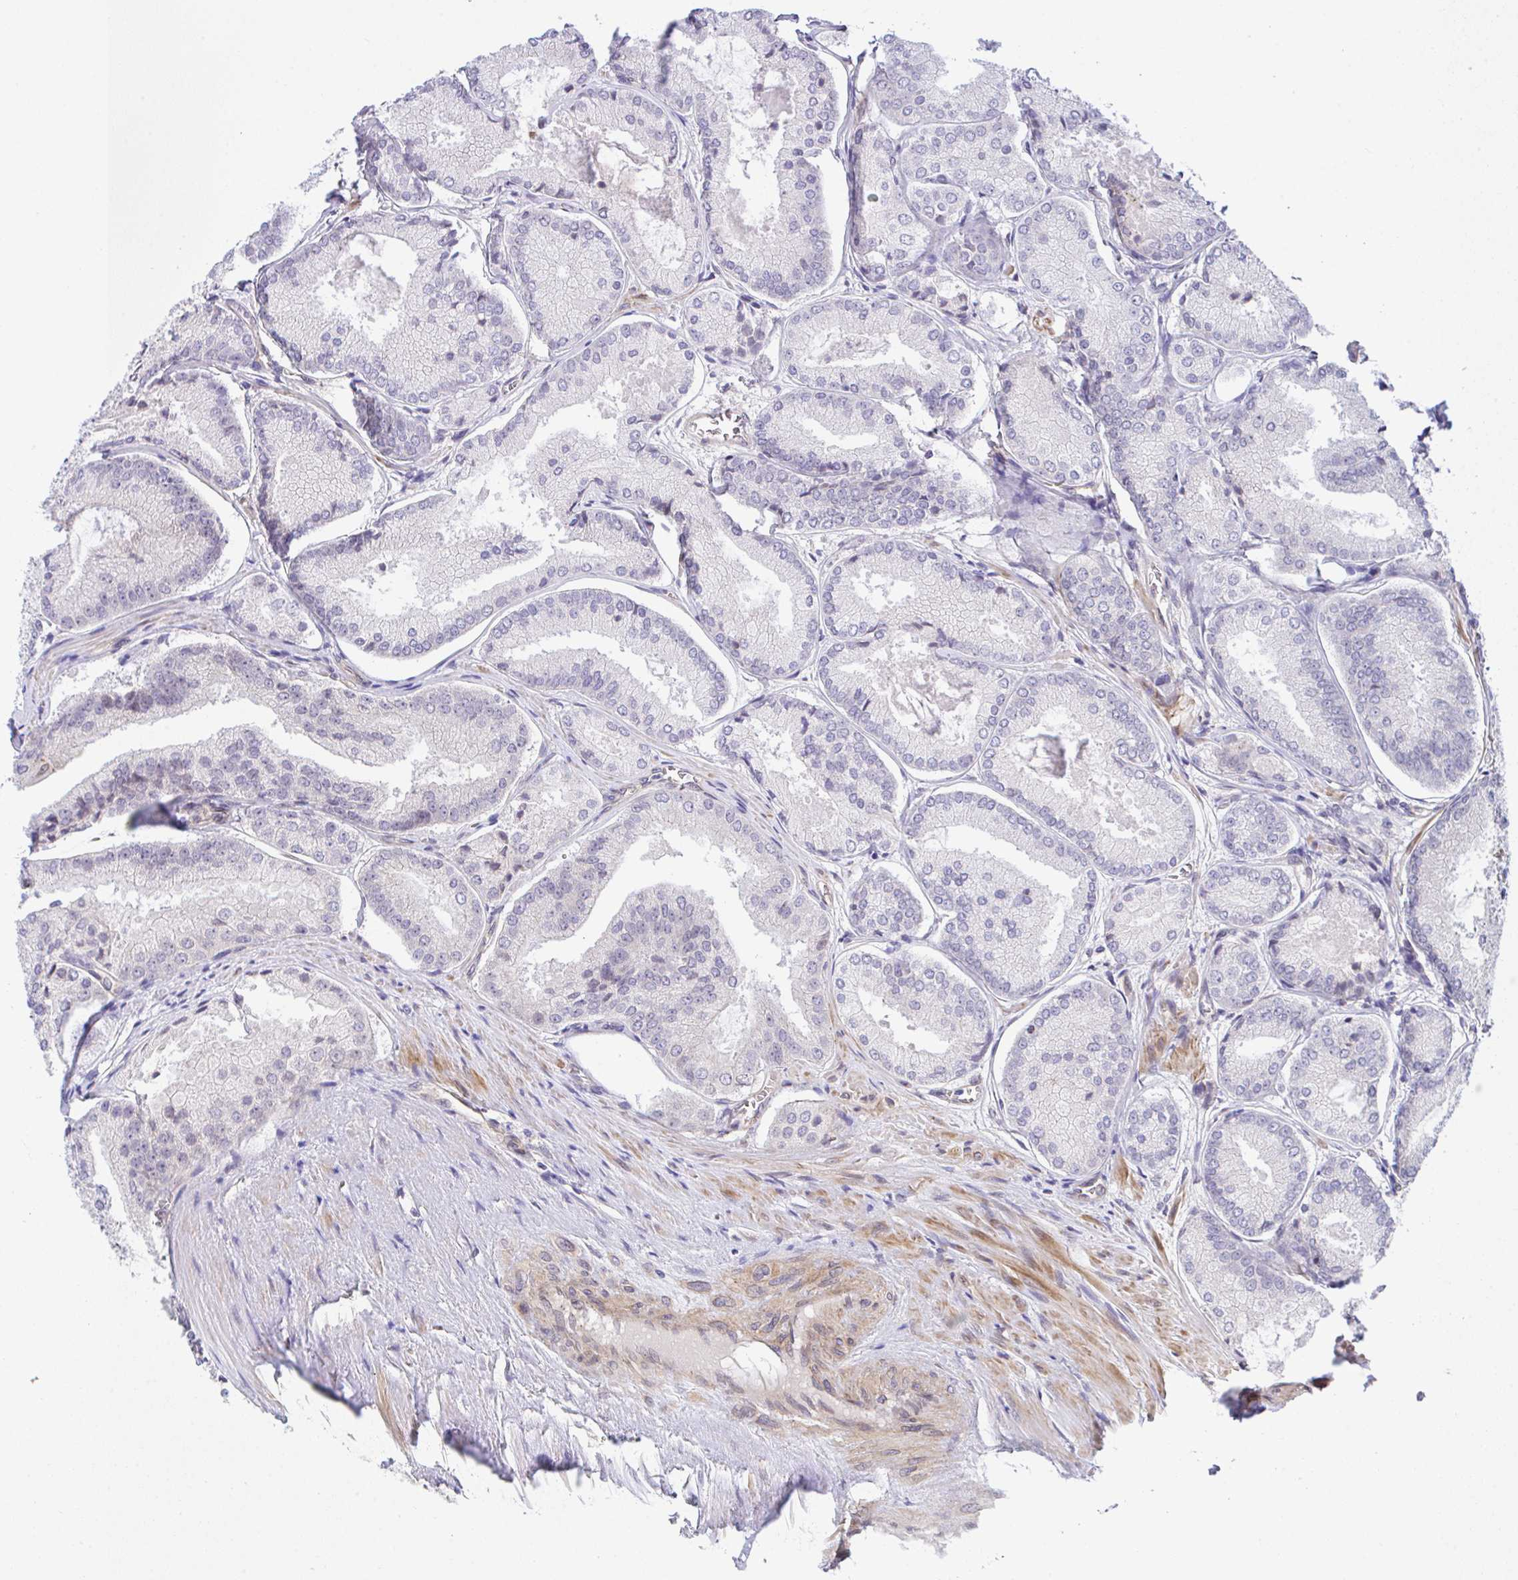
{"staining": {"intensity": "negative", "quantity": "none", "location": "none"}, "tissue": "prostate cancer", "cell_type": "Tumor cells", "image_type": "cancer", "snomed": [{"axis": "morphology", "description": "Adenocarcinoma, High grade"}, {"axis": "topography", "description": "Prostate"}], "caption": "Immunohistochemistry histopathology image of human prostate cancer stained for a protein (brown), which displays no expression in tumor cells. (DAB immunohistochemistry with hematoxylin counter stain).", "gene": "ZBED3", "patient": {"sex": "male", "age": 73}}